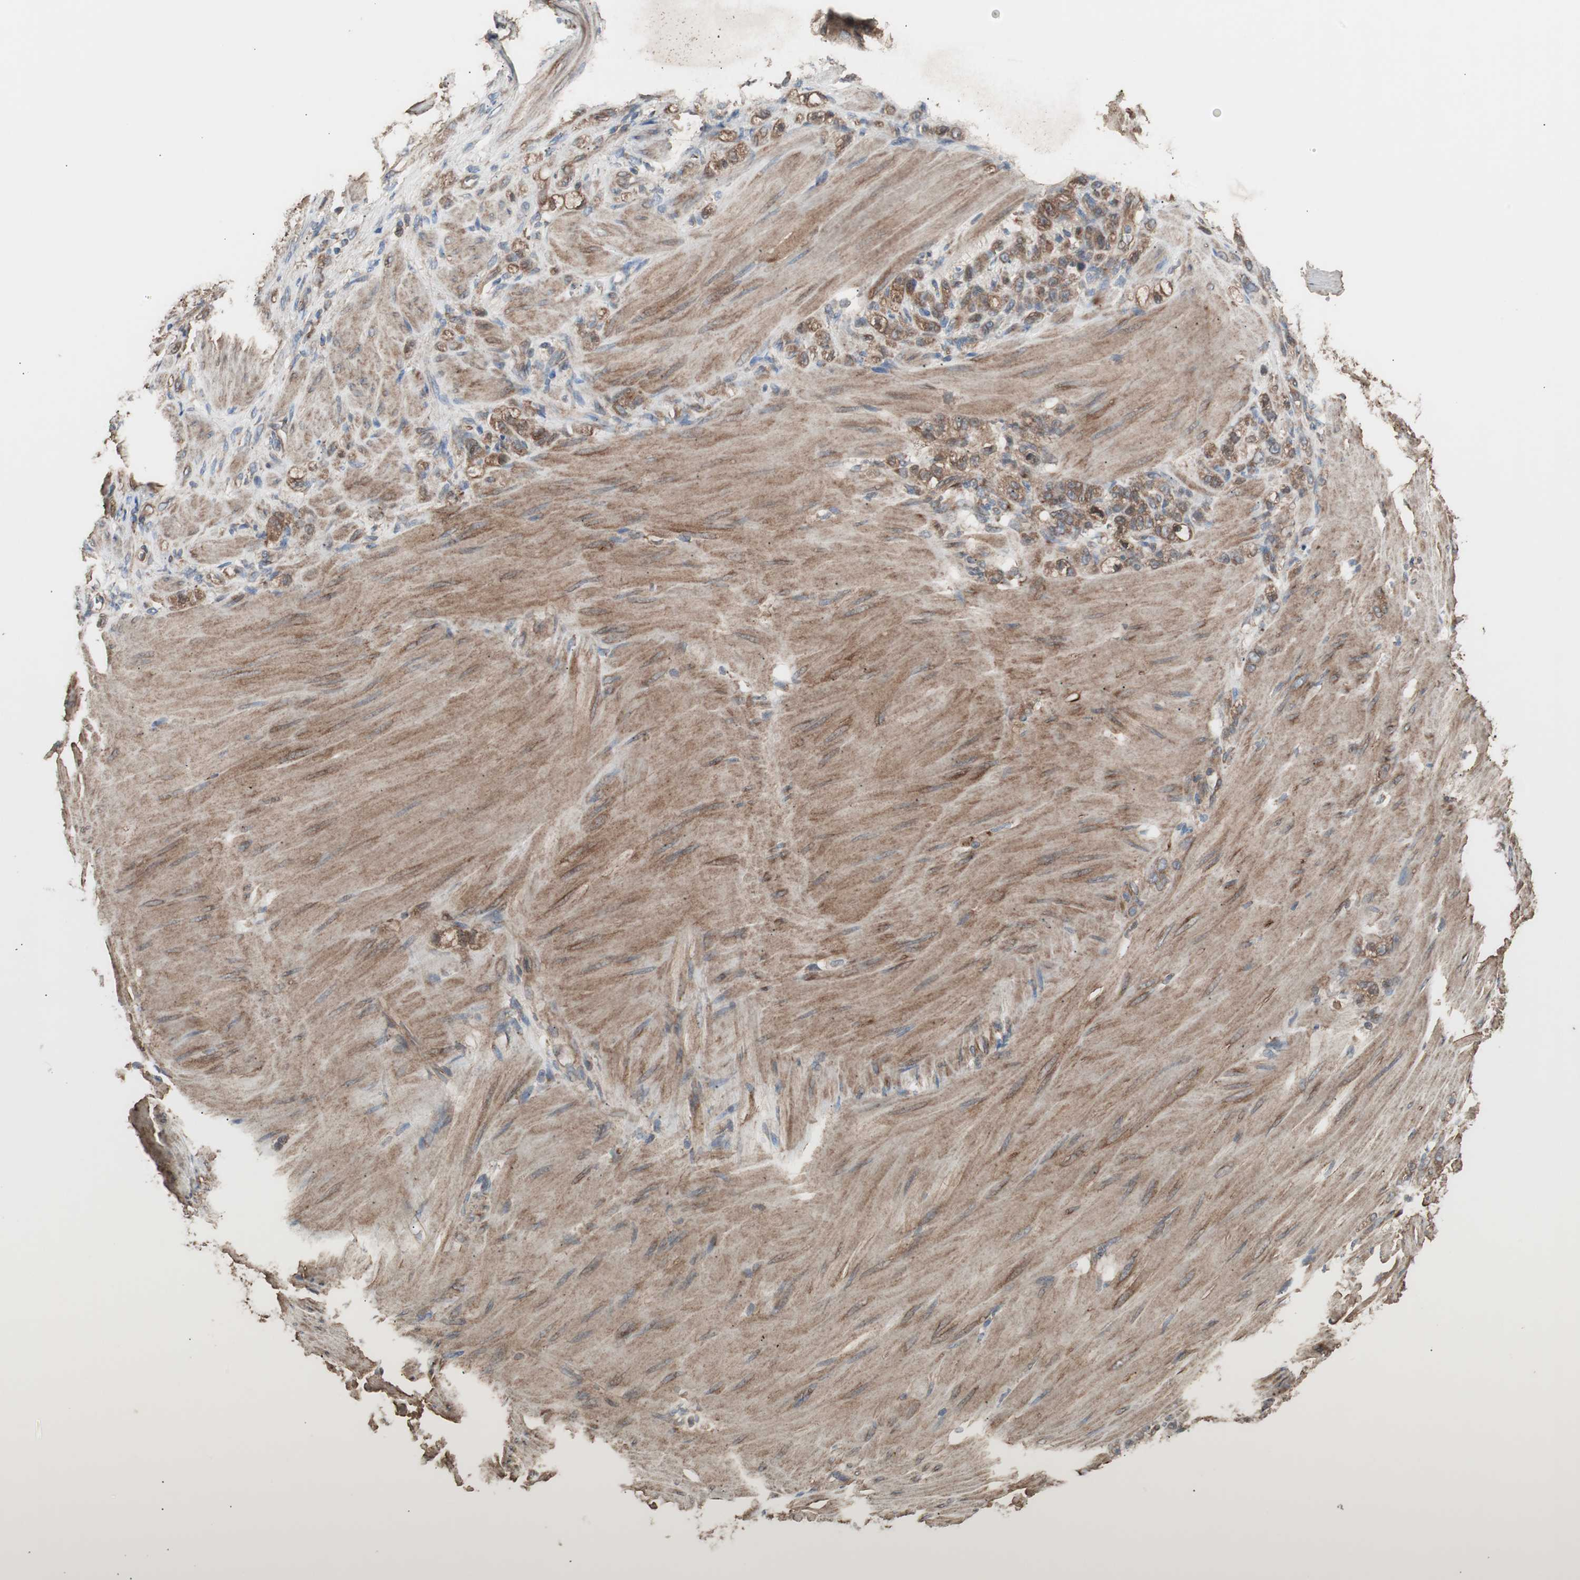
{"staining": {"intensity": "moderate", "quantity": ">75%", "location": "cytoplasmic/membranous"}, "tissue": "stomach cancer", "cell_type": "Tumor cells", "image_type": "cancer", "snomed": [{"axis": "morphology", "description": "Adenocarcinoma, NOS"}, {"axis": "topography", "description": "Stomach"}], "caption": "Stomach cancer (adenocarcinoma) tissue demonstrates moderate cytoplasmic/membranous staining in approximately >75% of tumor cells, visualized by immunohistochemistry. (brown staining indicates protein expression, while blue staining denotes nuclei).", "gene": "LZTS1", "patient": {"sex": "male", "age": 82}}